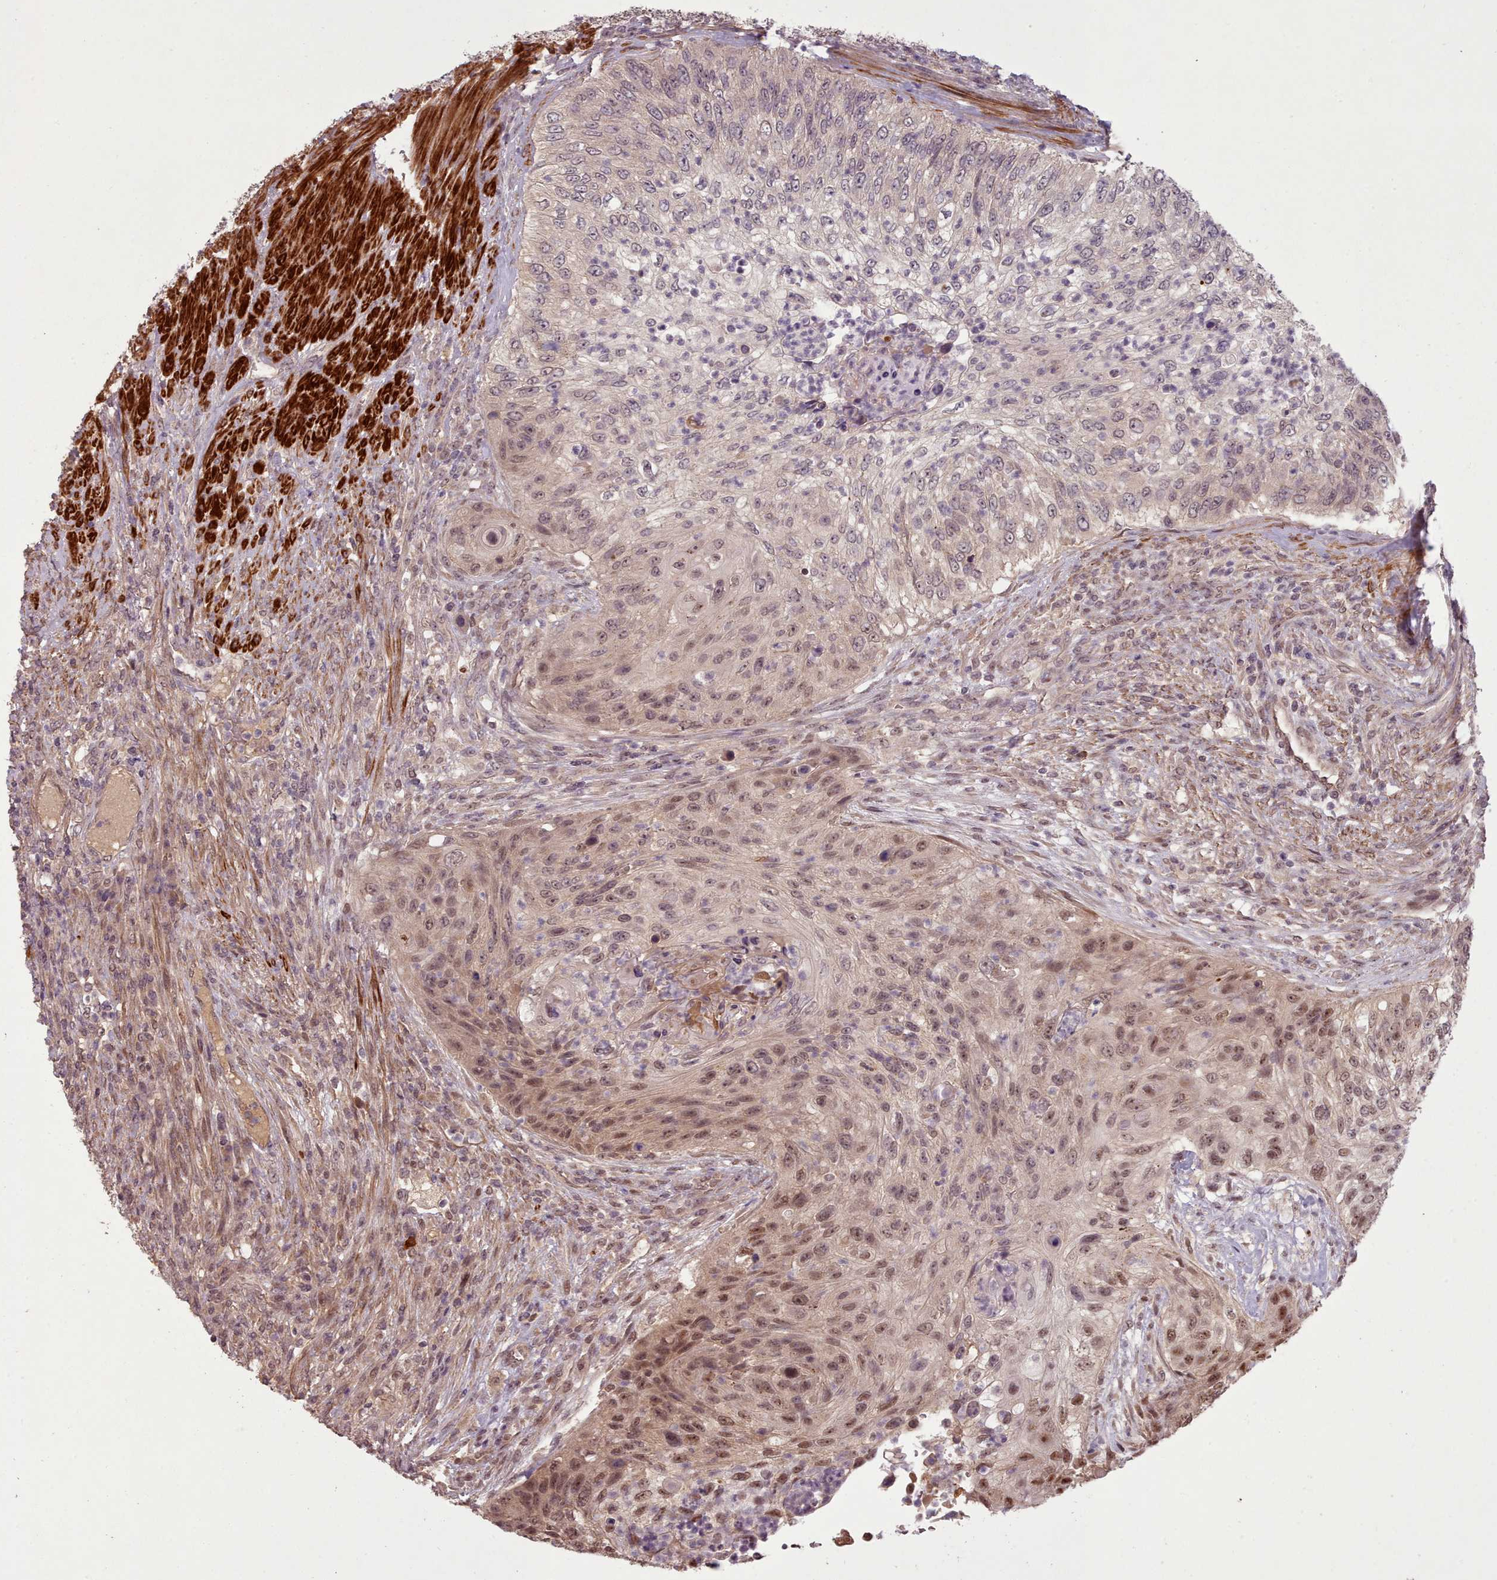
{"staining": {"intensity": "moderate", "quantity": "<25%", "location": "nuclear"}, "tissue": "urothelial cancer", "cell_type": "Tumor cells", "image_type": "cancer", "snomed": [{"axis": "morphology", "description": "Urothelial carcinoma, High grade"}, {"axis": "topography", "description": "Urinary bladder"}], "caption": "High-power microscopy captured an immunohistochemistry (IHC) micrograph of urothelial cancer, revealing moderate nuclear staining in approximately <25% of tumor cells.", "gene": "CDC6", "patient": {"sex": "female", "age": 60}}